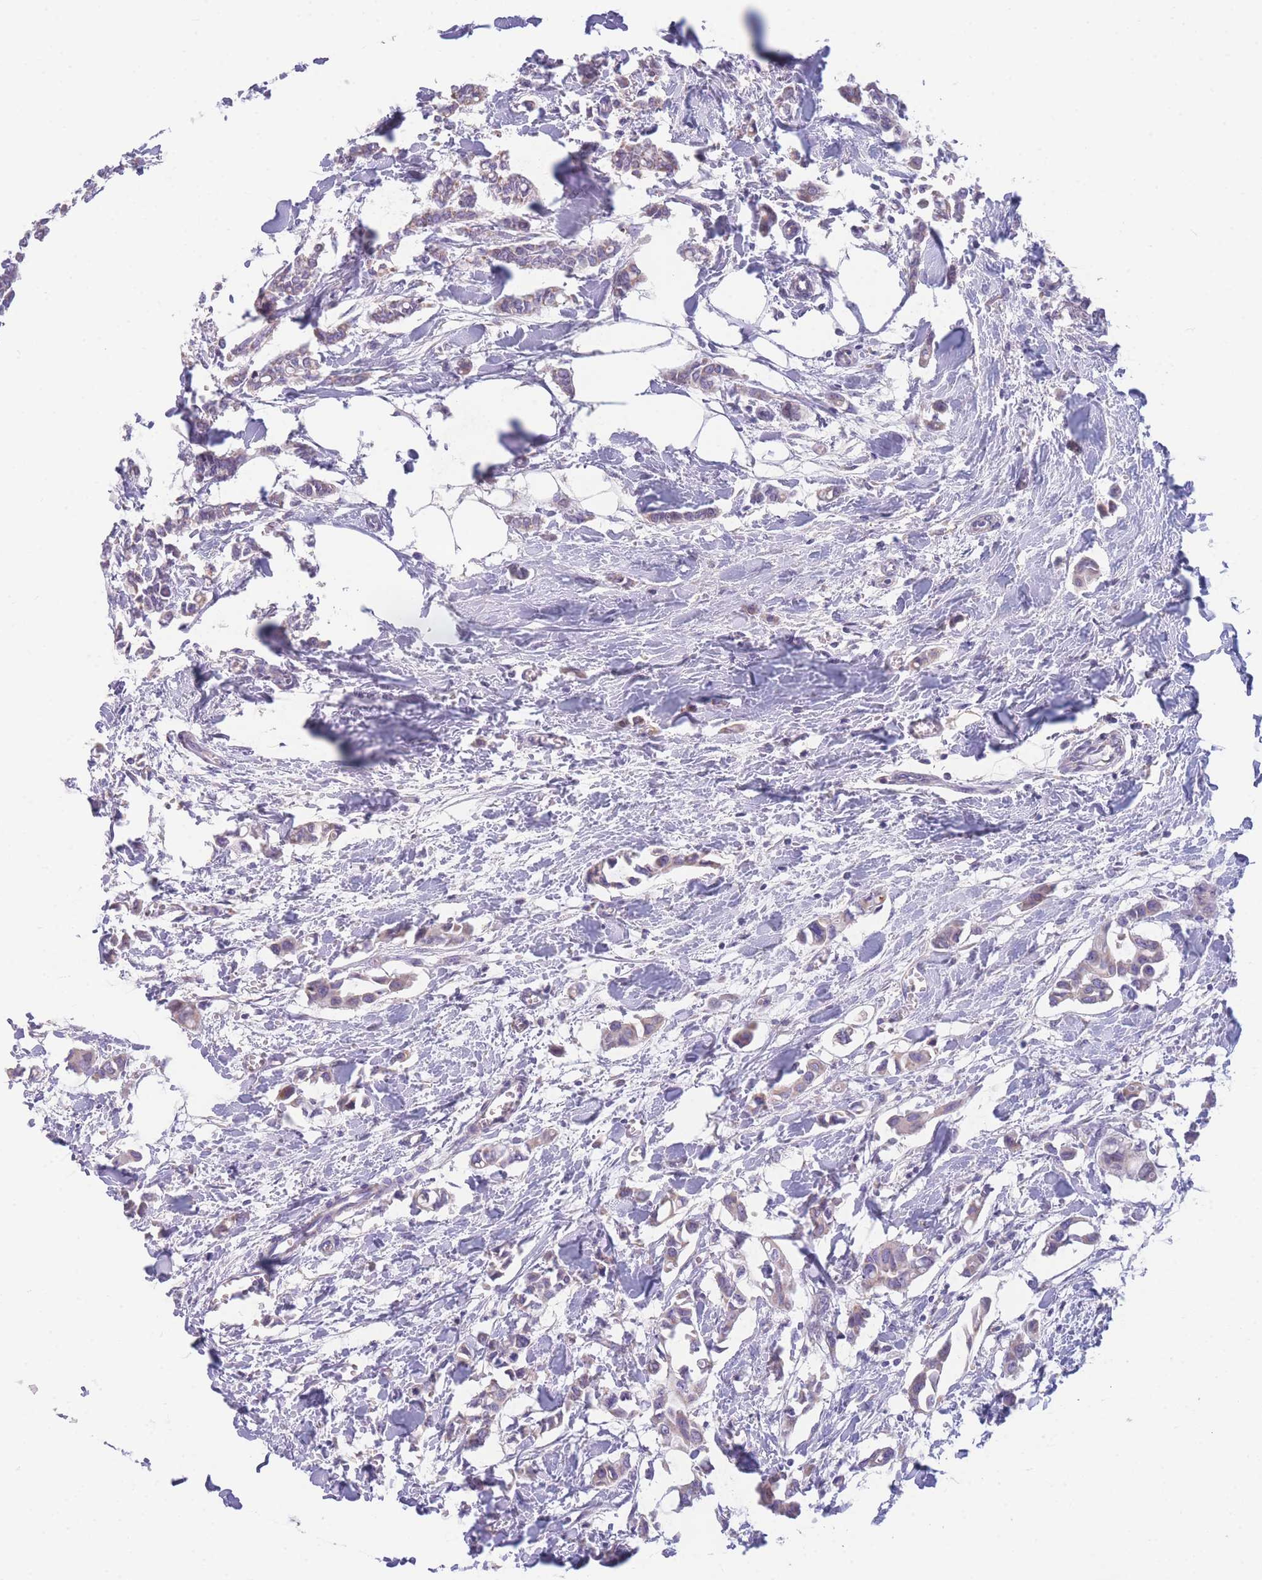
{"staining": {"intensity": "weak", "quantity": "<25%", "location": "cytoplasmic/membranous"}, "tissue": "breast cancer", "cell_type": "Tumor cells", "image_type": "cancer", "snomed": [{"axis": "morphology", "description": "Duct carcinoma"}, {"axis": "topography", "description": "Breast"}], "caption": "Immunohistochemistry (IHC) photomicrograph of neoplastic tissue: human breast intraductal carcinoma stained with DAB shows no significant protein positivity in tumor cells. The staining was performed using DAB to visualize the protein expression in brown, while the nuclei were stained in blue with hematoxylin (Magnification: 20x).", "gene": "DHRS11", "patient": {"sex": "female", "age": 41}}